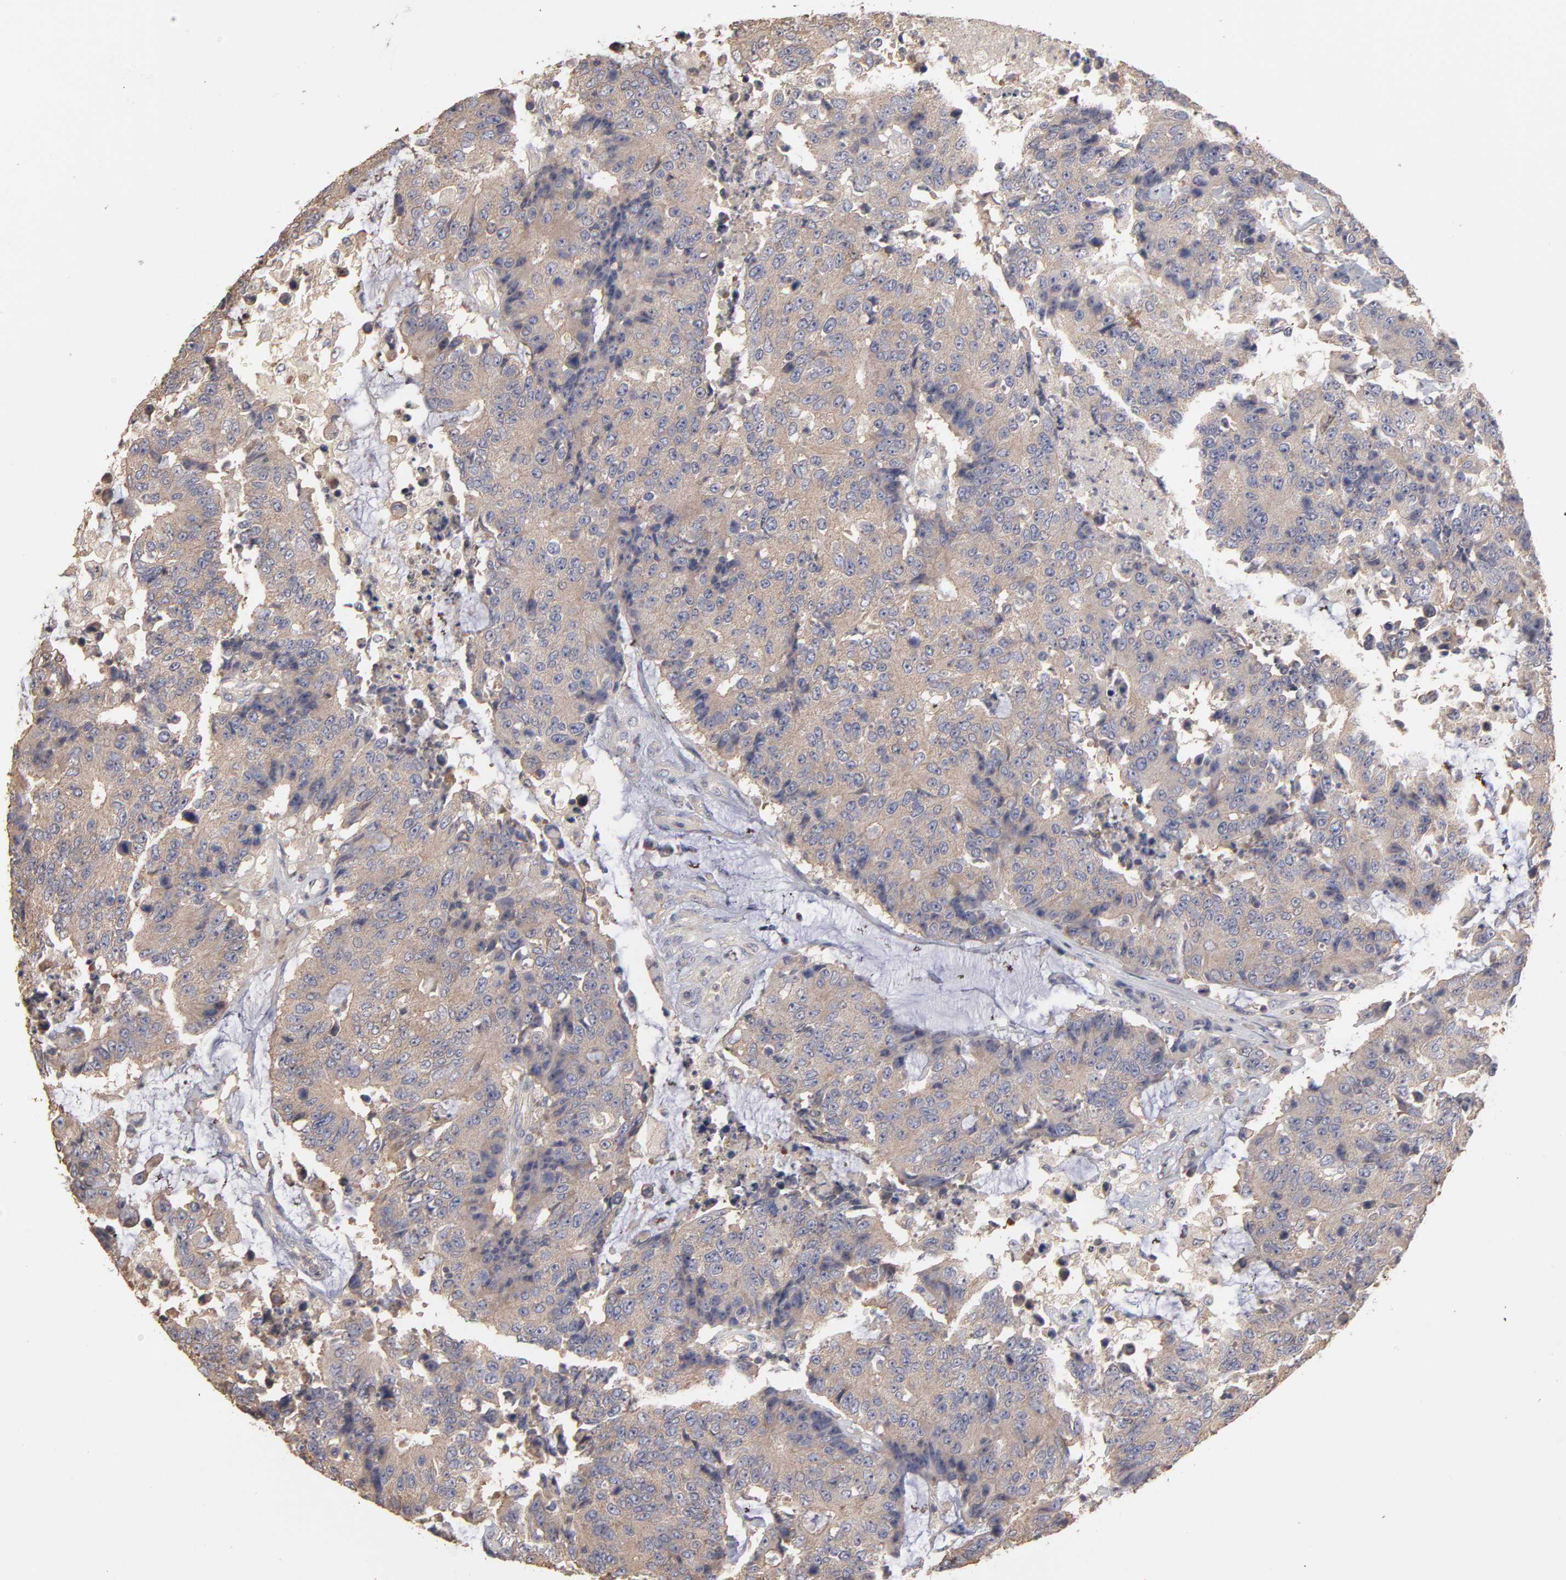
{"staining": {"intensity": "weak", "quantity": ">75%", "location": "cytoplasmic/membranous"}, "tissue": "colorectal cancer", "cell_type": "Tumor cells", "image_type": "cancer", "snomed": [{"axis": "morphology", "description": "Adenocarcinoma, NOS"}, {"axis": "topography", "description": "Colon"}], "caption": "Colorectal adenocarcinoma was stained to show a protein in brown. There is low levels of weak cytoplasmic/membranous expression in about >75% of tumor cells.", "gene": "TANGO2", "patient": {"sex": "female", "age": 86}}